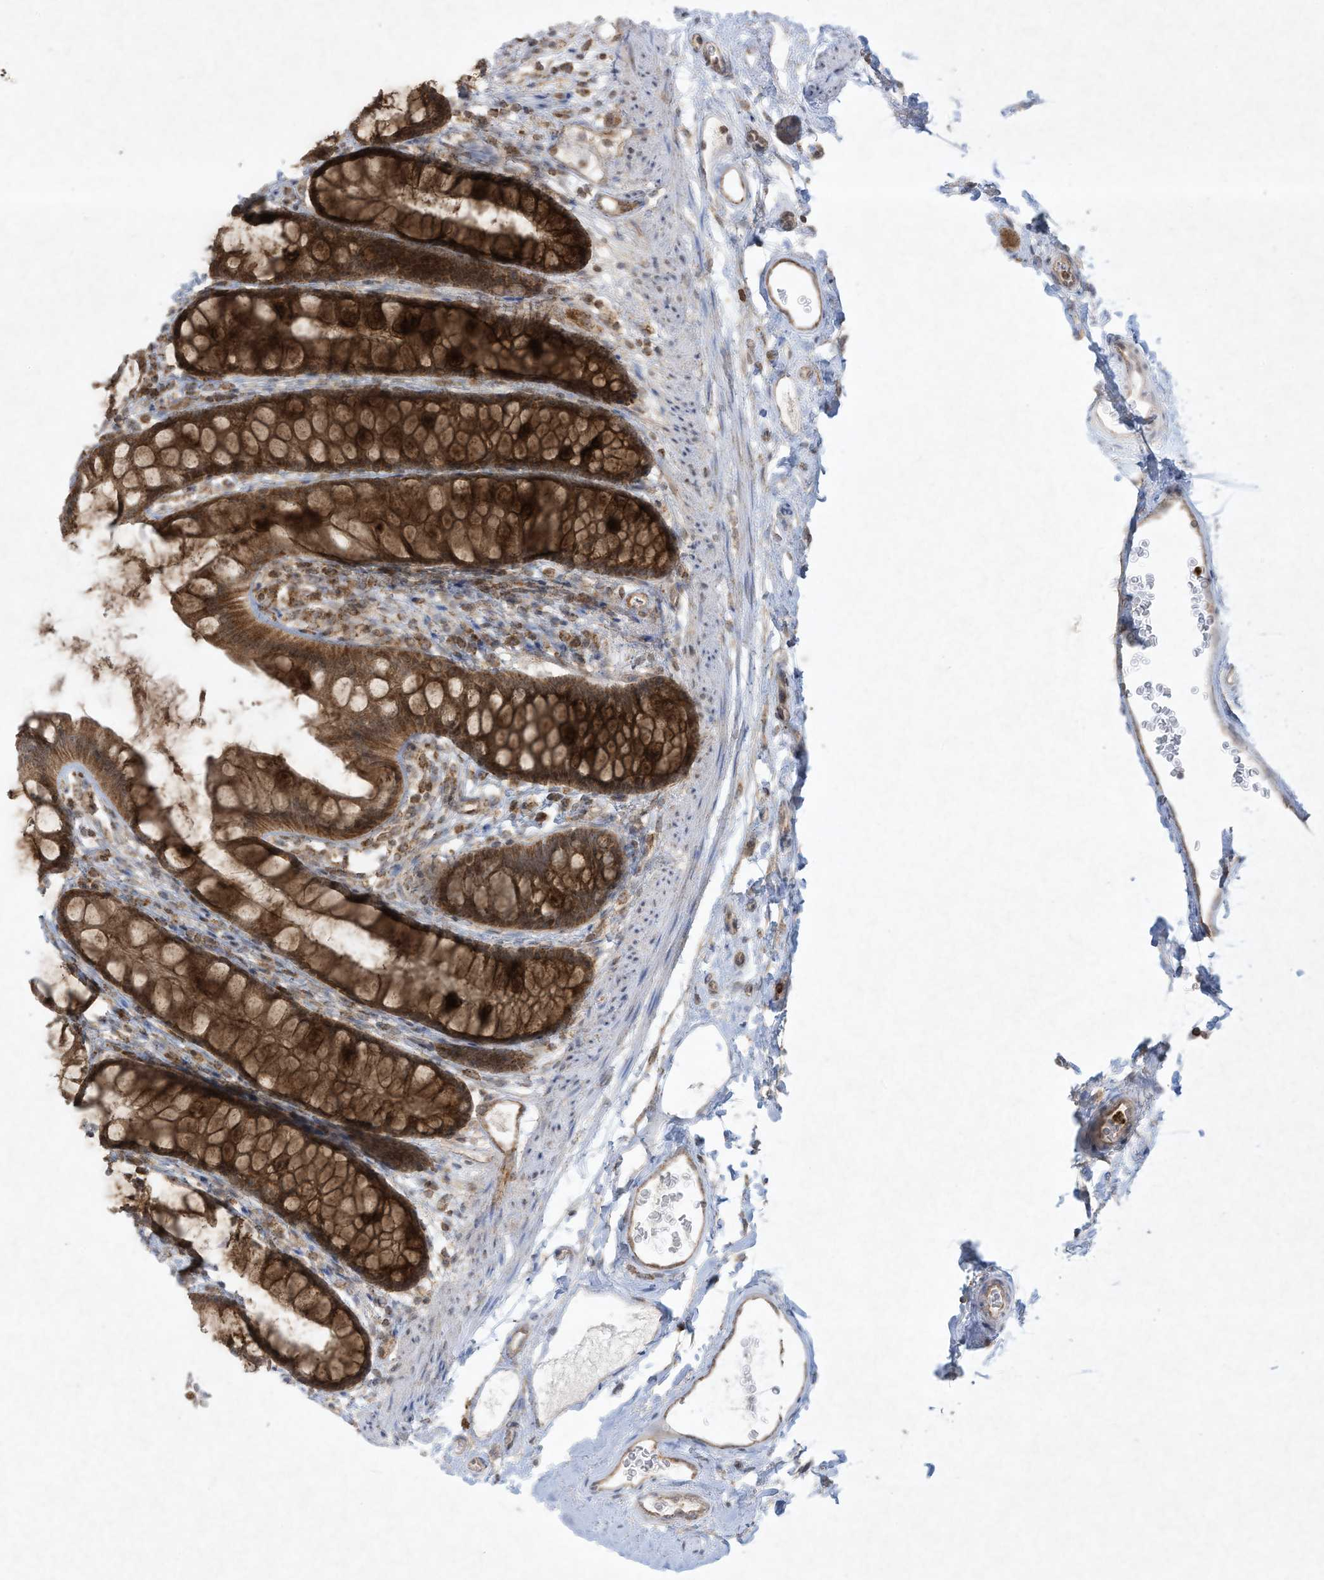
{"staining": {"intensity": "strong", "quantity": ">75%", "location": "cytoplasmic/membranous"}, "tissue": "rectum", "cell_type": "Glandular cells", "image_type": "normal", "snomed": [{"axis": "morphology", "description": "Normal tissue, NOS"}, {"axis": "topography", "description": "Rectum"}], "caption": "About >75% of glandular cells in unremarkable human rectum display strong cytoplasmic/membranous protein expression as visualized by brown immunohistochemical staining.", "gene": "CHRNA4", "patient": {"sex": "female", "age": 65}}